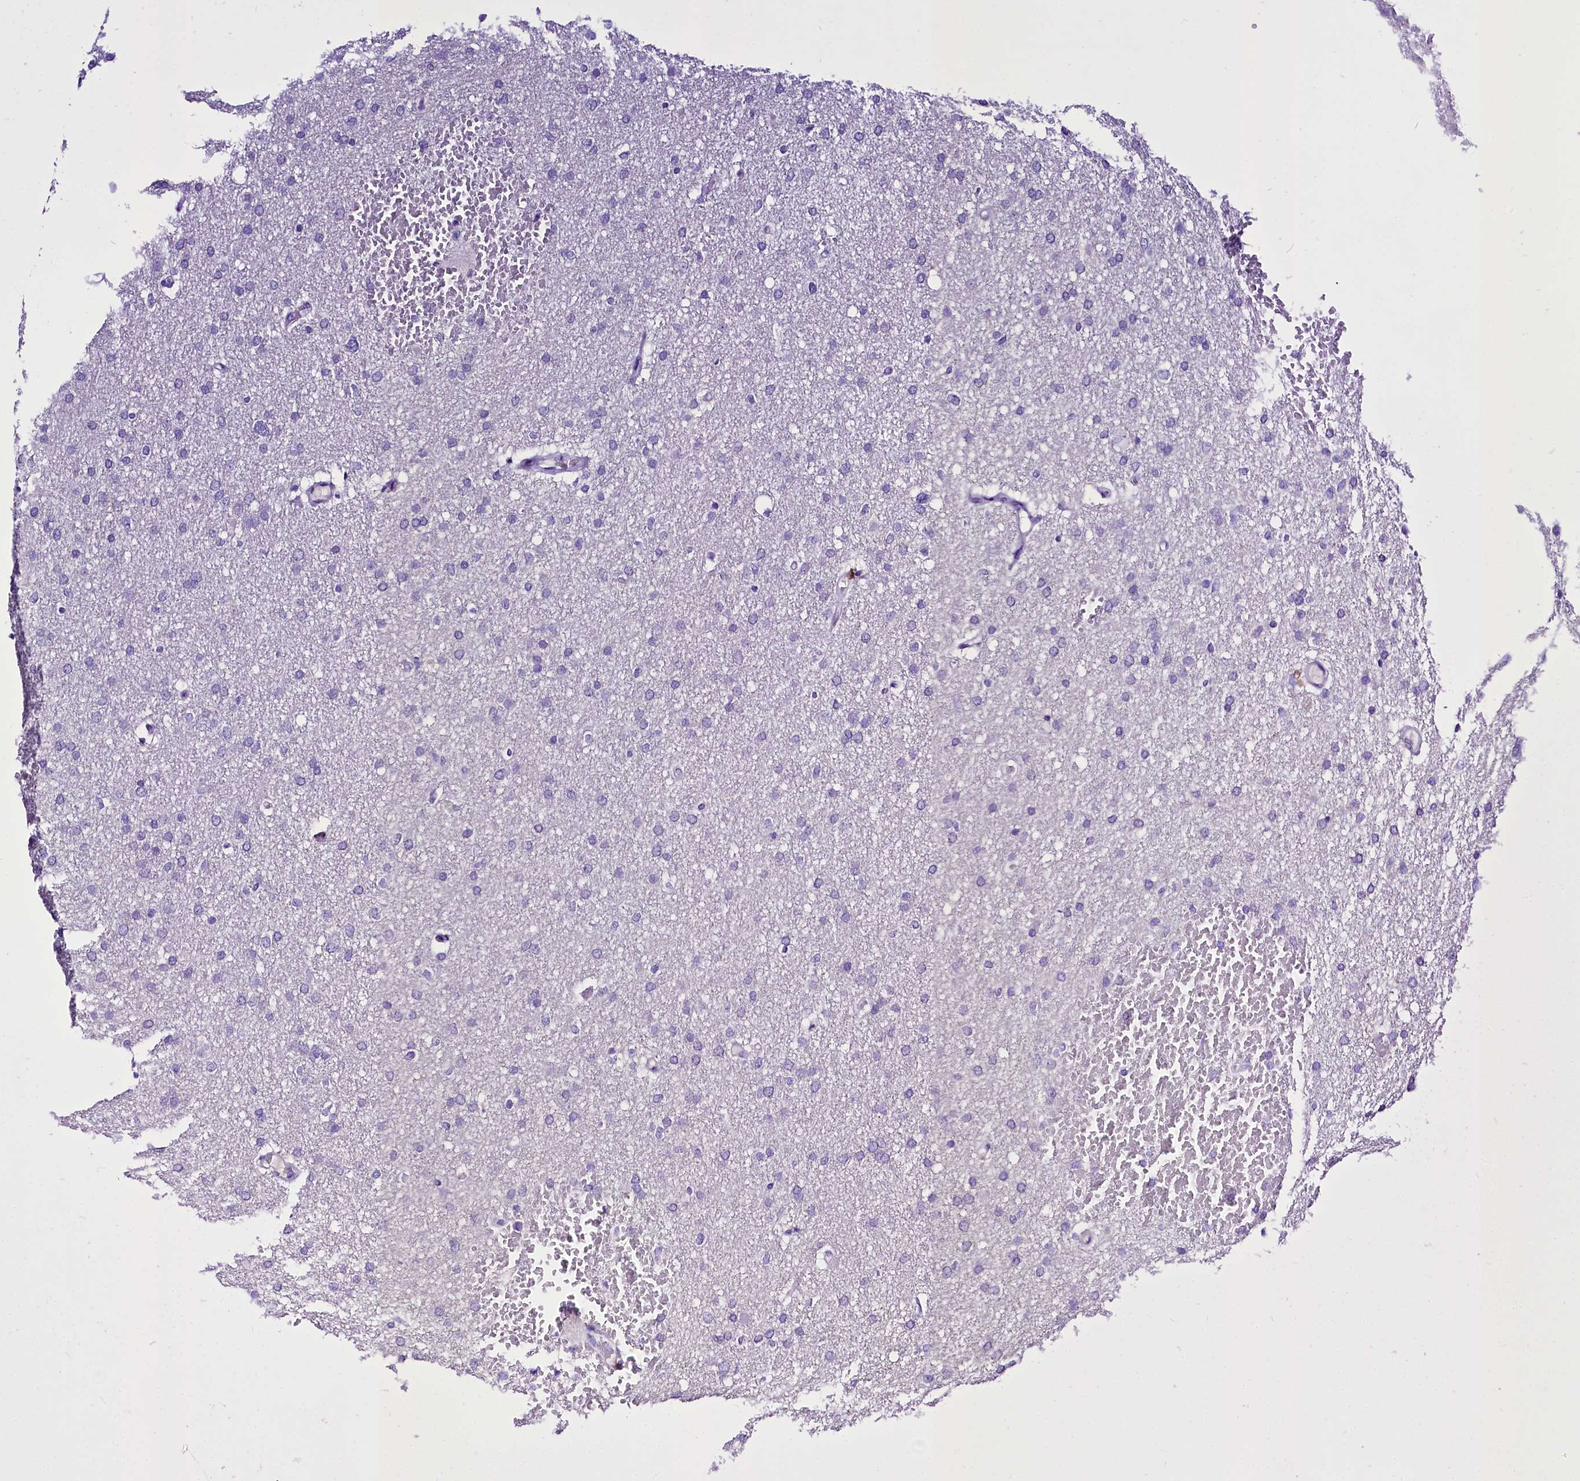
{"staining": {"intensity": "negative", "quantity": "none", "location": "none"}, "tissue": "glioma", "cell_type": "Tumor cells", "image_type": "cancer", "snomed": [{"axis": "morphology", "description": "Glioma, malignant, High grade"}, {"axis": "topography", "description": "Cerebral cortex"}], "caption": "There is no significant staining in tumor cells of glioma. (IHC, brightfield microscopy, high magnification).", "gene": "A2ML1", "patient": {"sex": "female", "age": 36}}